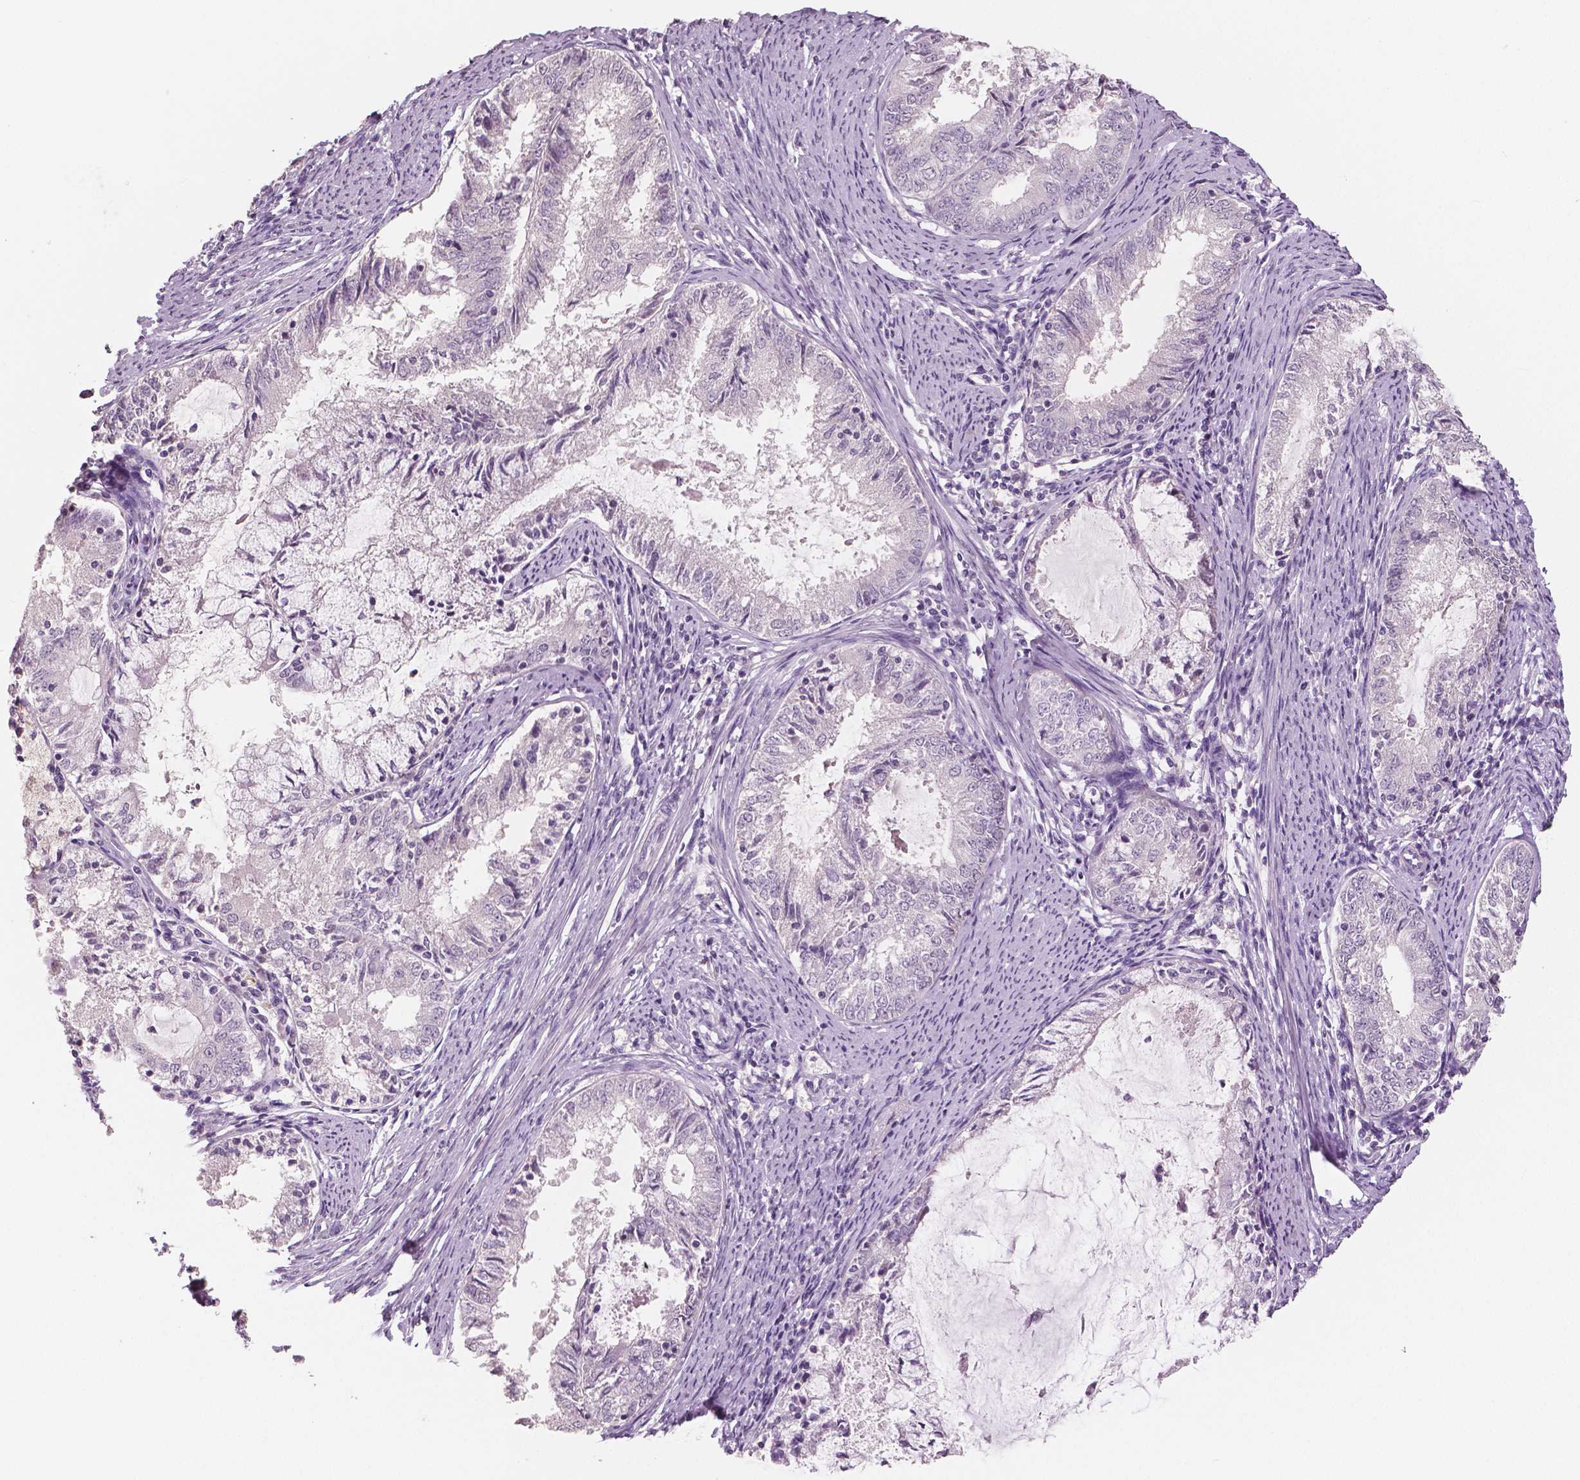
{"staining": {"intensity": "negative", "quantity": "none", "location": "none"}, "tissue": "endometrial cancer", "cell_type": "Tumor cells", "image_type": "cancer", "snomed": [{"axis": "morphology", "description": "Adenocarcinoma, NOS"}, {"axis": "topography", "description": "Endometrium"}], "caption": "Tumor cells are negative for protein expression in human adenocarcinoma (endometrial). (Stains: DAB (3,3'-diaminobenzidine) immunohistochemistry (IHC) with hematoxylin counter stain, Microscopy: brightfield microscopy at high magnification).", "gene": "NECAB1", "patient": {"sex": "female", "age": 57}}